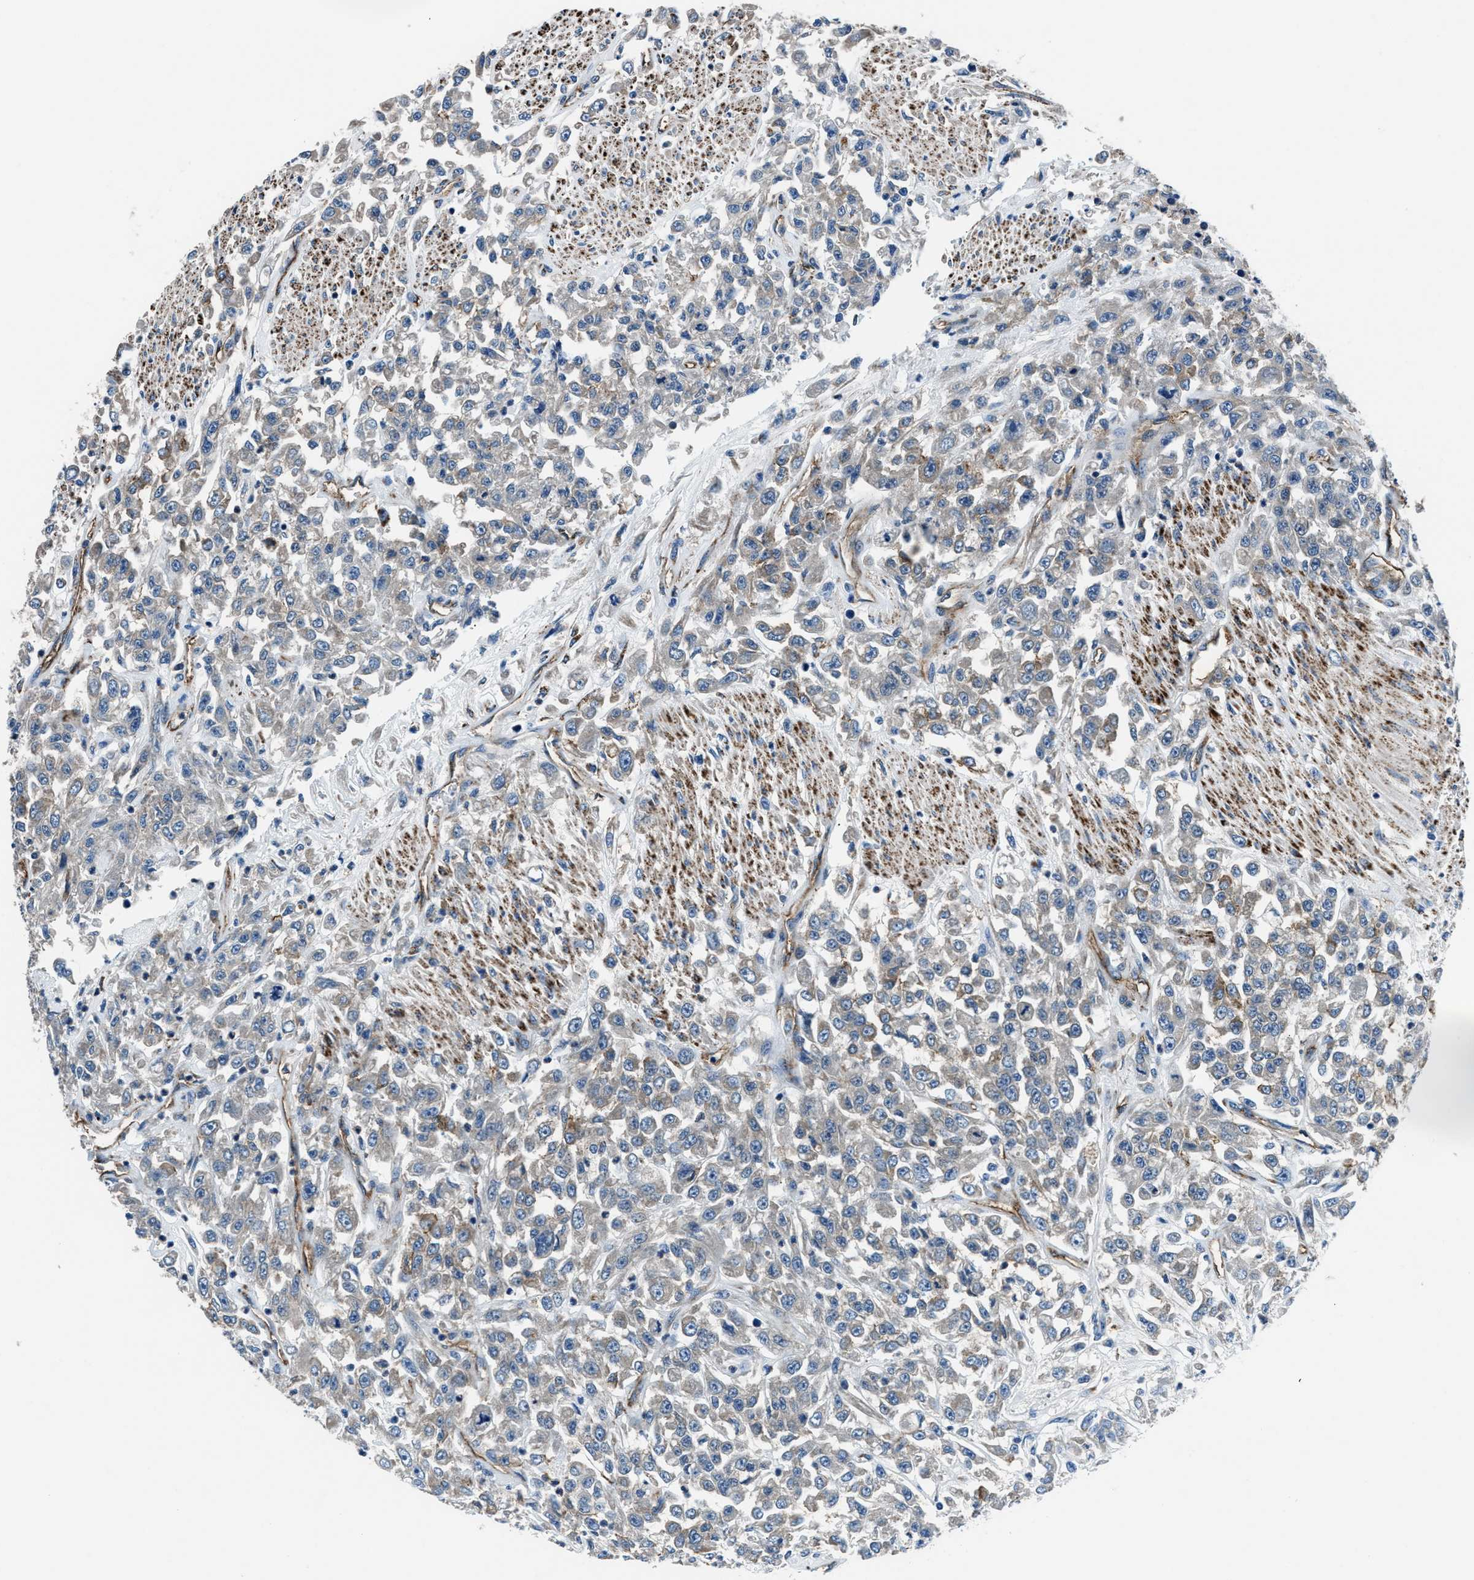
{"staining": {"intensity": "negative", "quantity": "none", "location": "none"}, "tissue": "urothelial cancer", "cell_type": "Tumor cells", "image_type": "cancer", "snomed": [{"axis": "morphology", "description": "Urothelial carcinoma, High grade"}, {"axis": "topography", "description": "Urinary bladder"}], "caption": "This image is of high-grade urothelial carcinoma stained with immunohistochemistry (IHC) to label a protein in brown with the nuclei are counter-stained blue. There is no expression in tumor cells.", "gene": "PRTFDC1", "patient": {"sex": "male", "age": 46}}